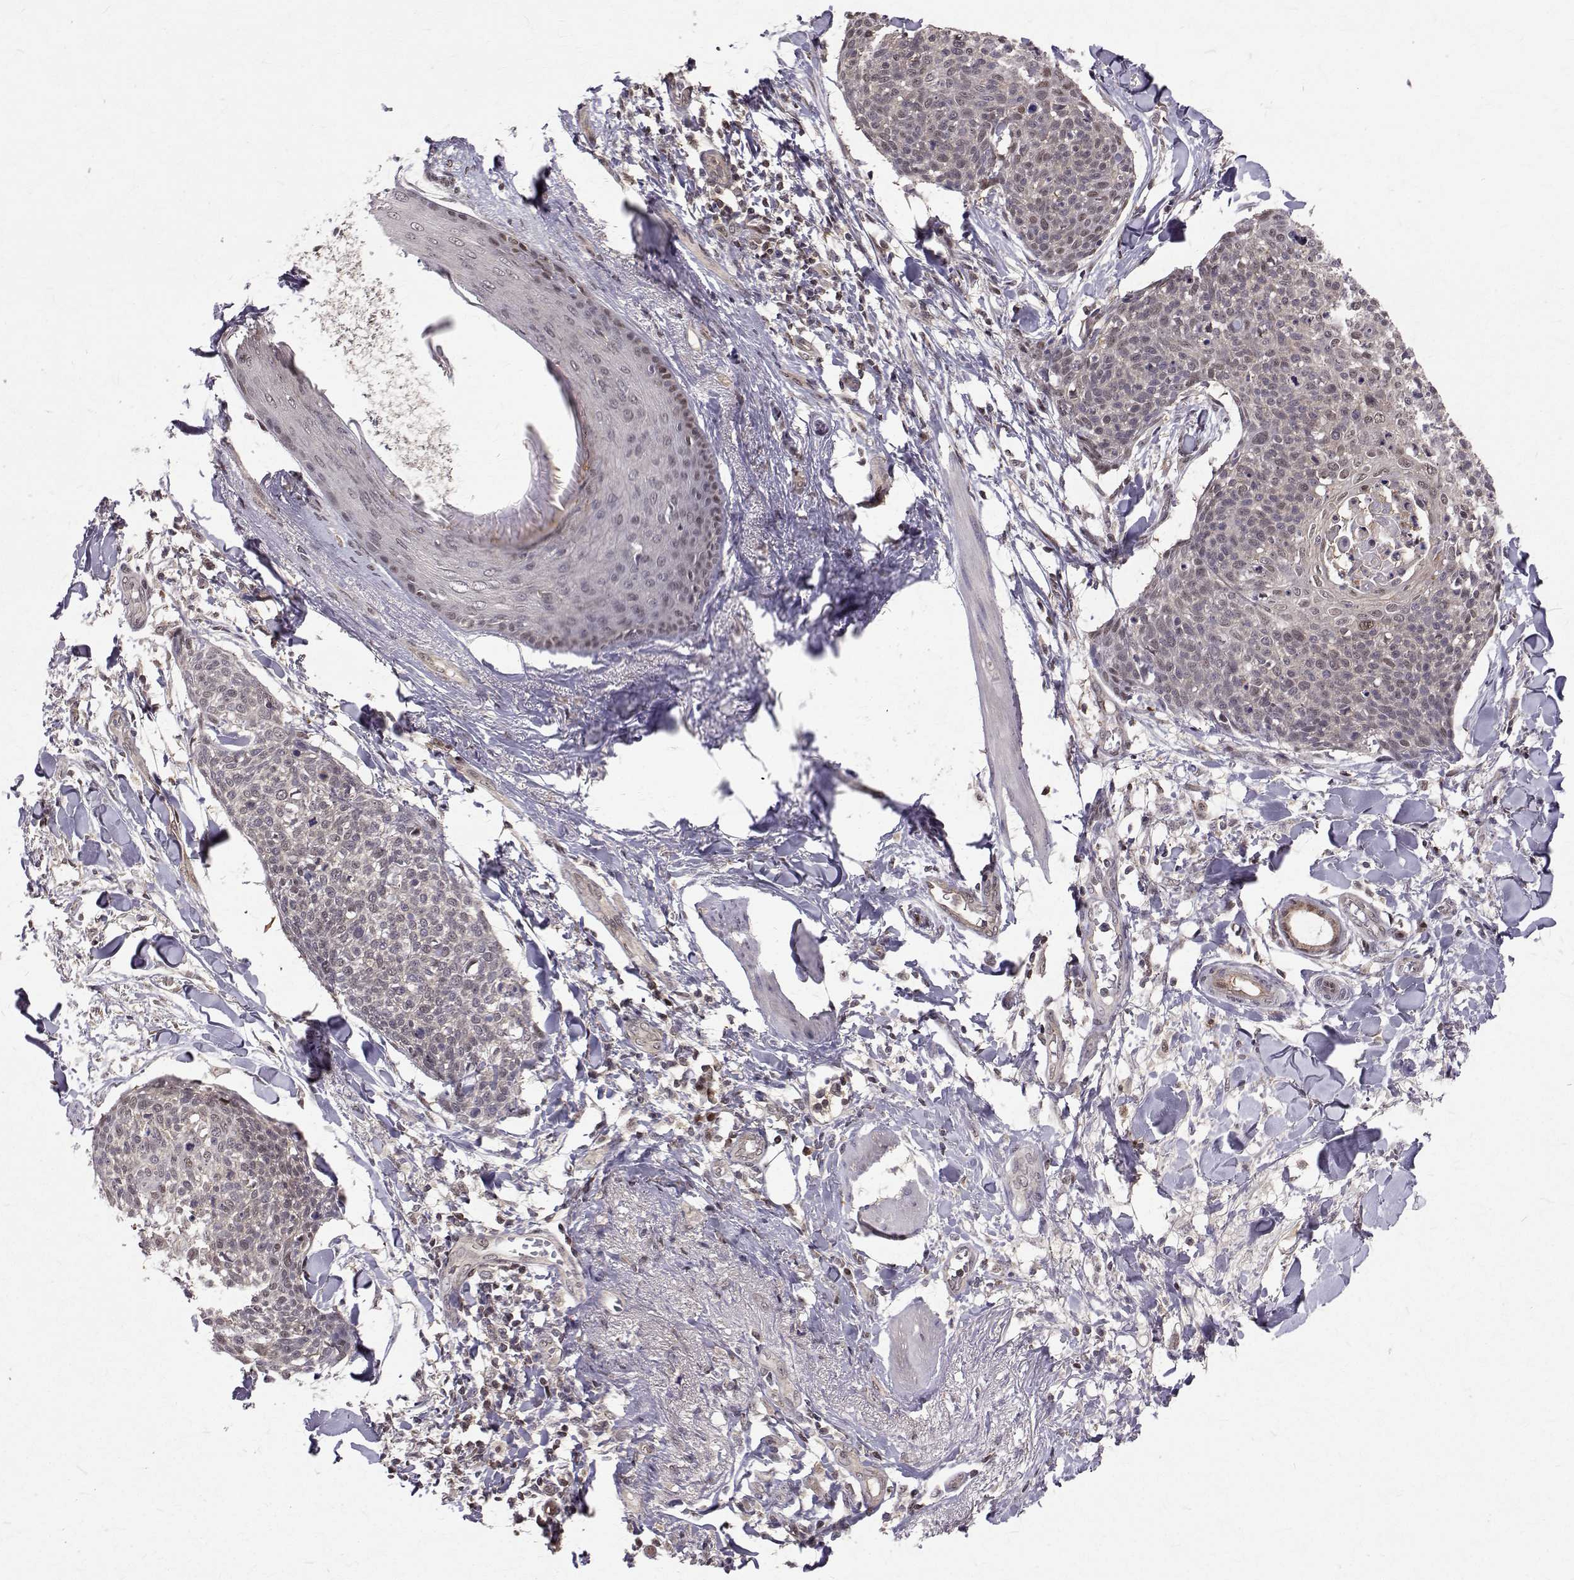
{"staining": {"intensity": "negative", "quantity": "none", "location": "none"}, "tissue": "skin cancer", "cell_type": "Tumor cells", "image_type": "cancer", "snomed": [{"axis": "morphology", "description": "Squamous cell carcinoma, NOS"}, {"axis": "topography", "description": "Skin"}, {"axis": "topography", "description": "Vulva"}], "caption": "DAB immunohistochemical staining of human squamous cell carcinoma (skin) reveals no significant staining in tumor cells.", "gene": "NIF3L1", "patient": {"sex": "female", "age": 75}}